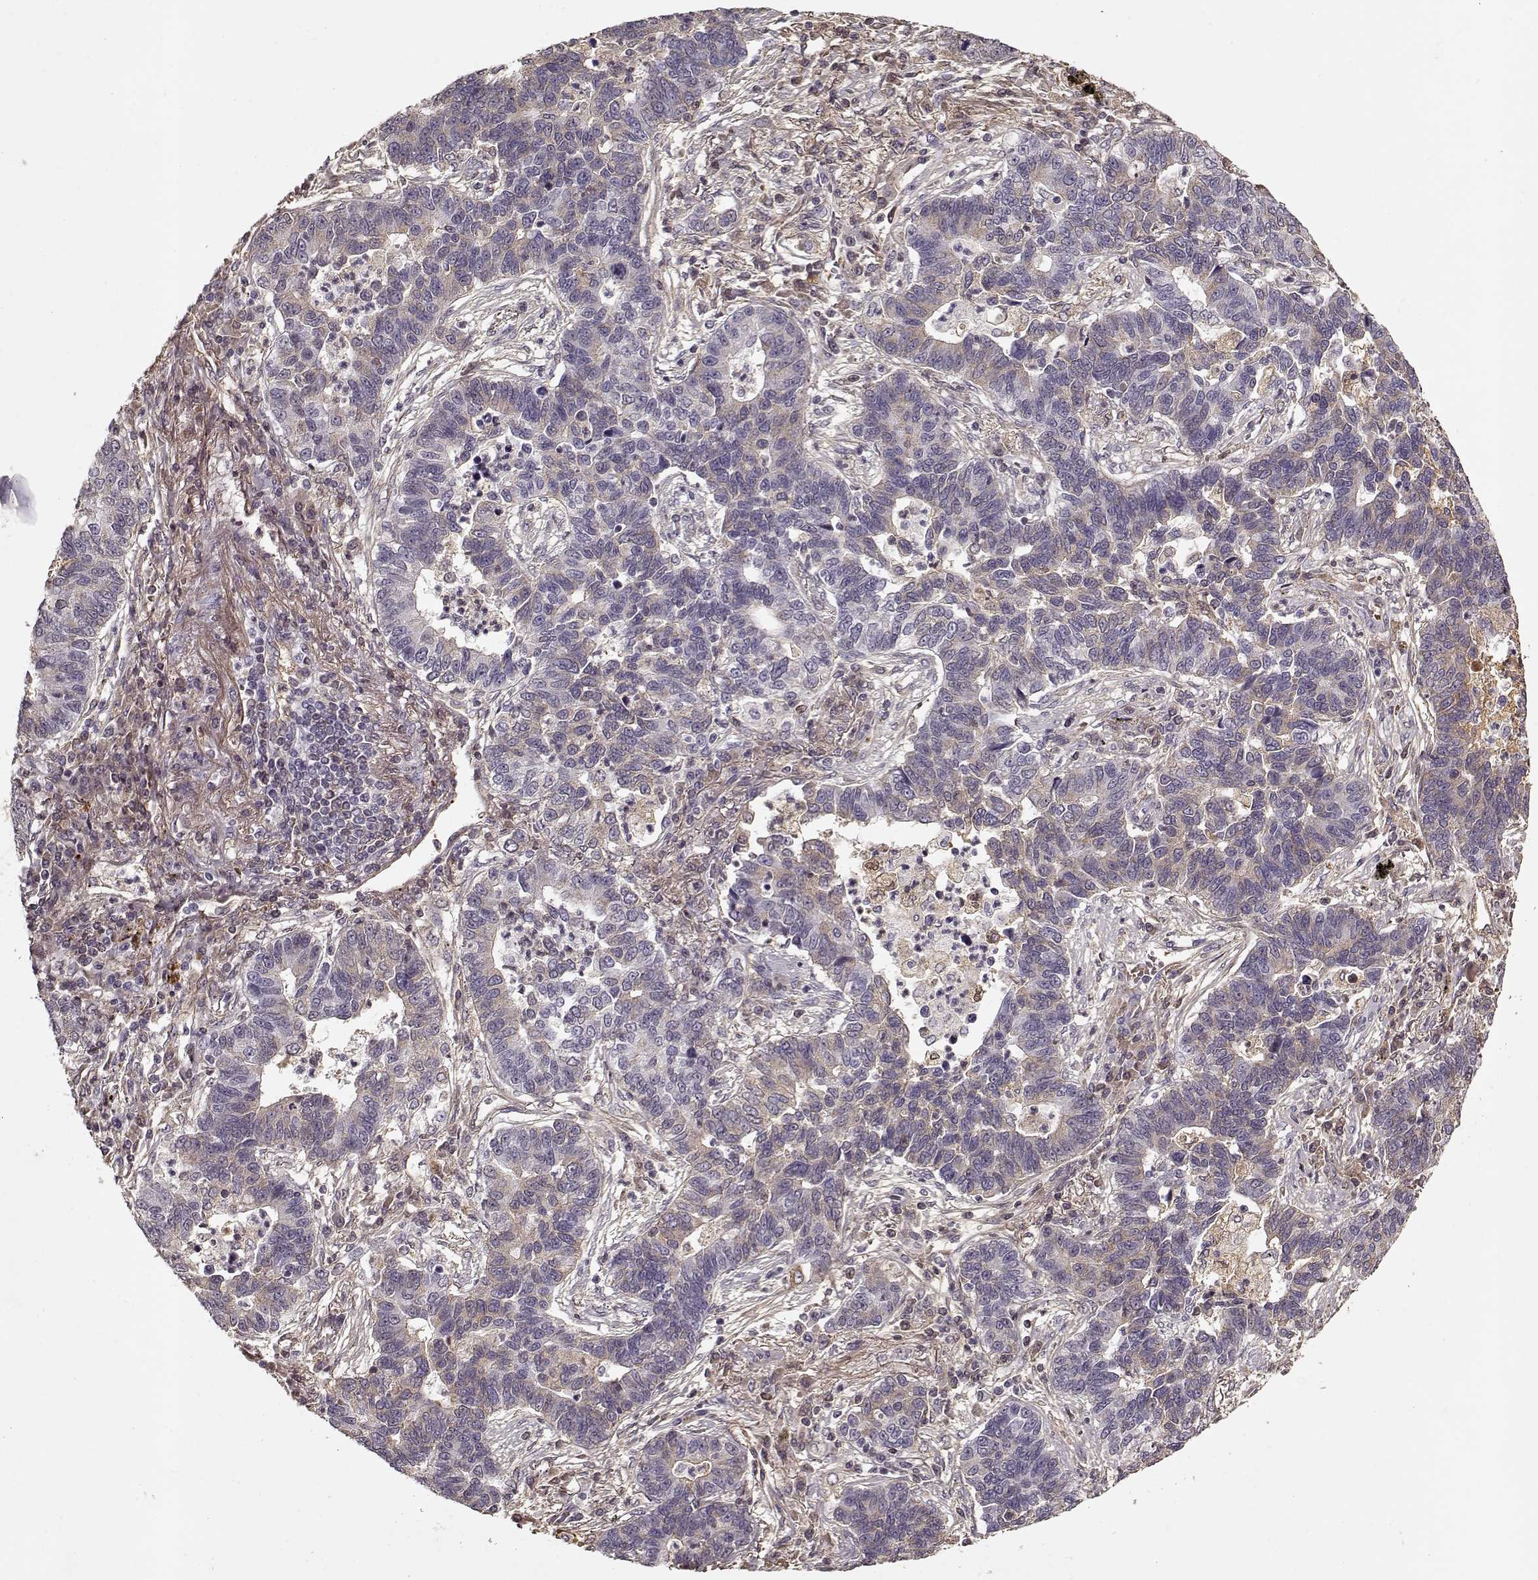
{"staining": {"intensity": "weak", "quantity": ">75%", "location": "cytoplasmic/membranous"}, "tissue": "lung cancer", "cell_type": "Tumor cells", "image_type": "cancer", "snomed": [{"axis": "morphology", "description": "Adenocarcinoma, NOS"}, {"axis": "topography", "description": "Lung"}], "caption": "A high-resolution histopathology image shows immunohistochemistry staining of lung adenocarcinoma, which demonstrates weak cytoplasmic/membranous staining in approximately >75% of tumor cells. (Brightfield microscopy of DAB IHC at high magnification).", "gene": "LUM", "patient": {"sex": "female", "age": 57}}